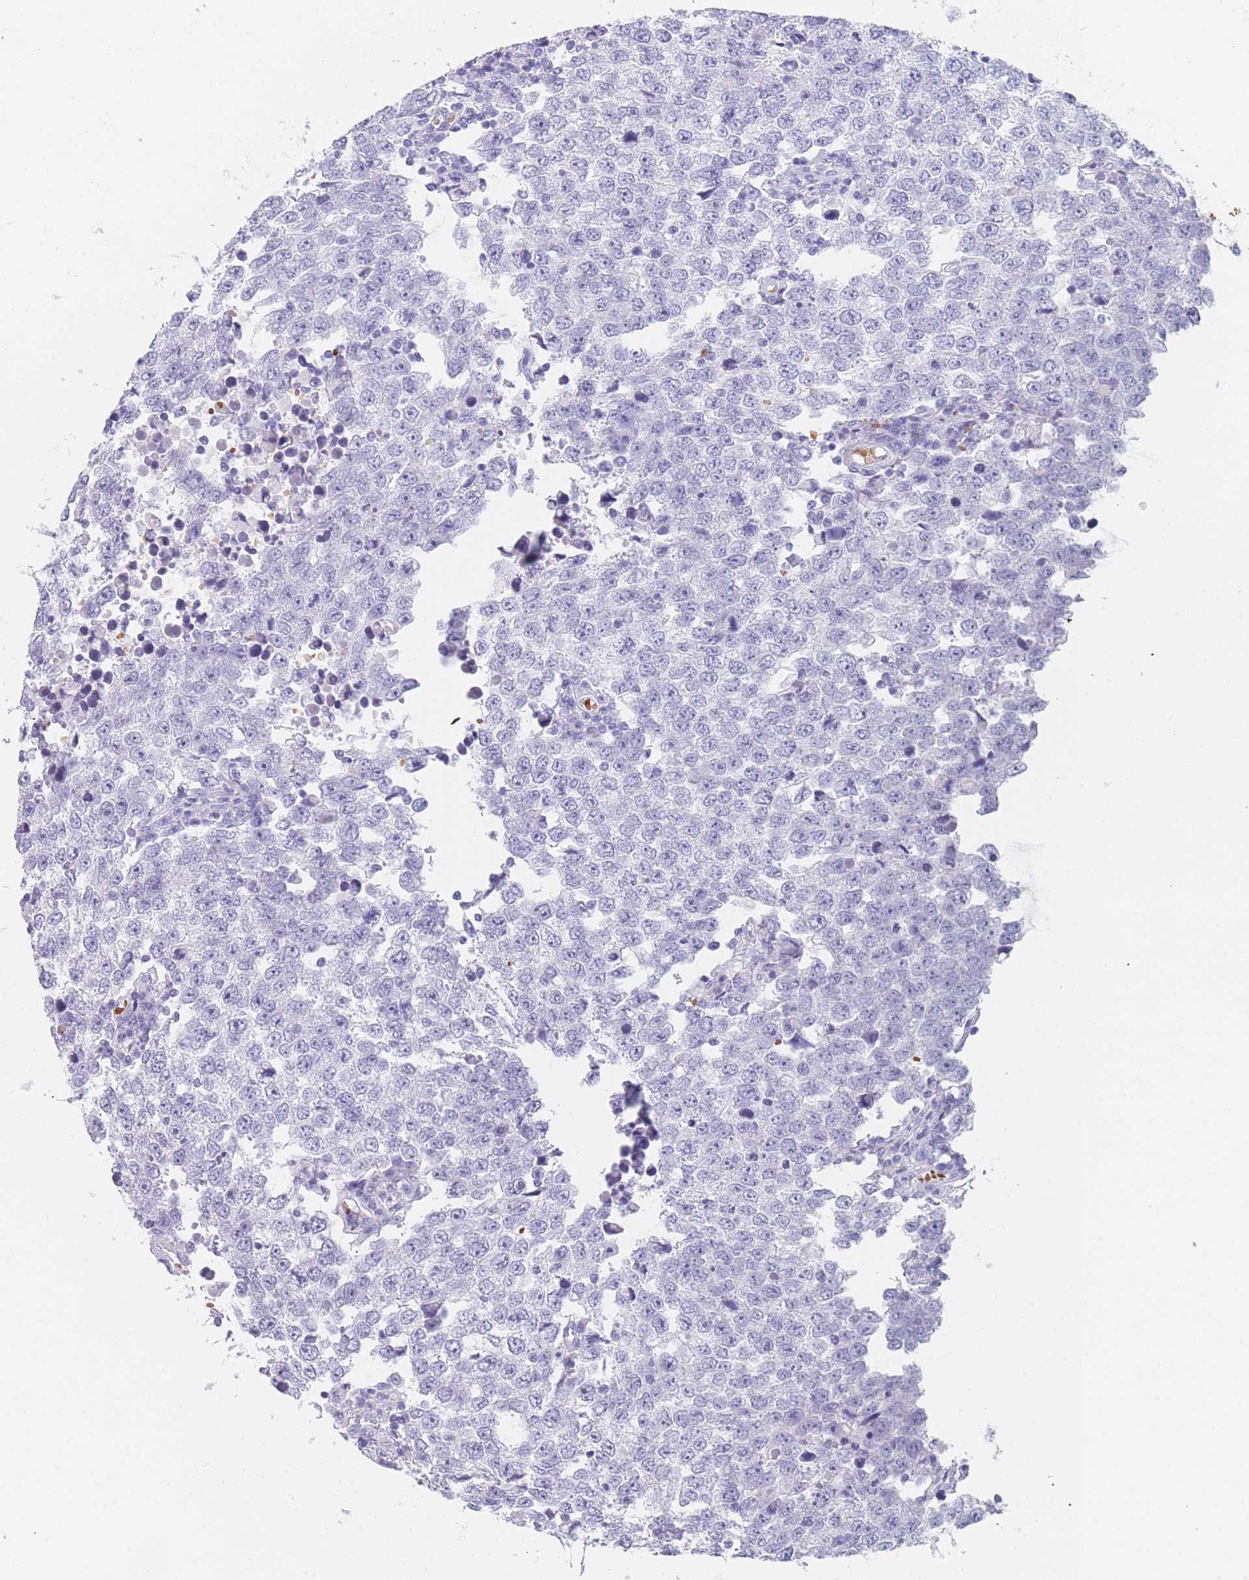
{"staining": {"intensity": "negative", "quantity": "none", "location": "none"}, "tissue": "testis cancer", "cell_type": "Tumor cells", "image_type": "cancer", "snomed": [{"axis": "morphology", "description": "Seminoma, NOS"}, {"axis": "morphology", "description": "Carcinoma, Embryonal, NOS"}, {"axis": "topography", "description": "Testis"}], "caption": "Immunohistochemistry of human testis cancer exhibits no positivity in tumor cells.", "gene": "OR5D16", "patient": {"sex": "male", "age": 28}}